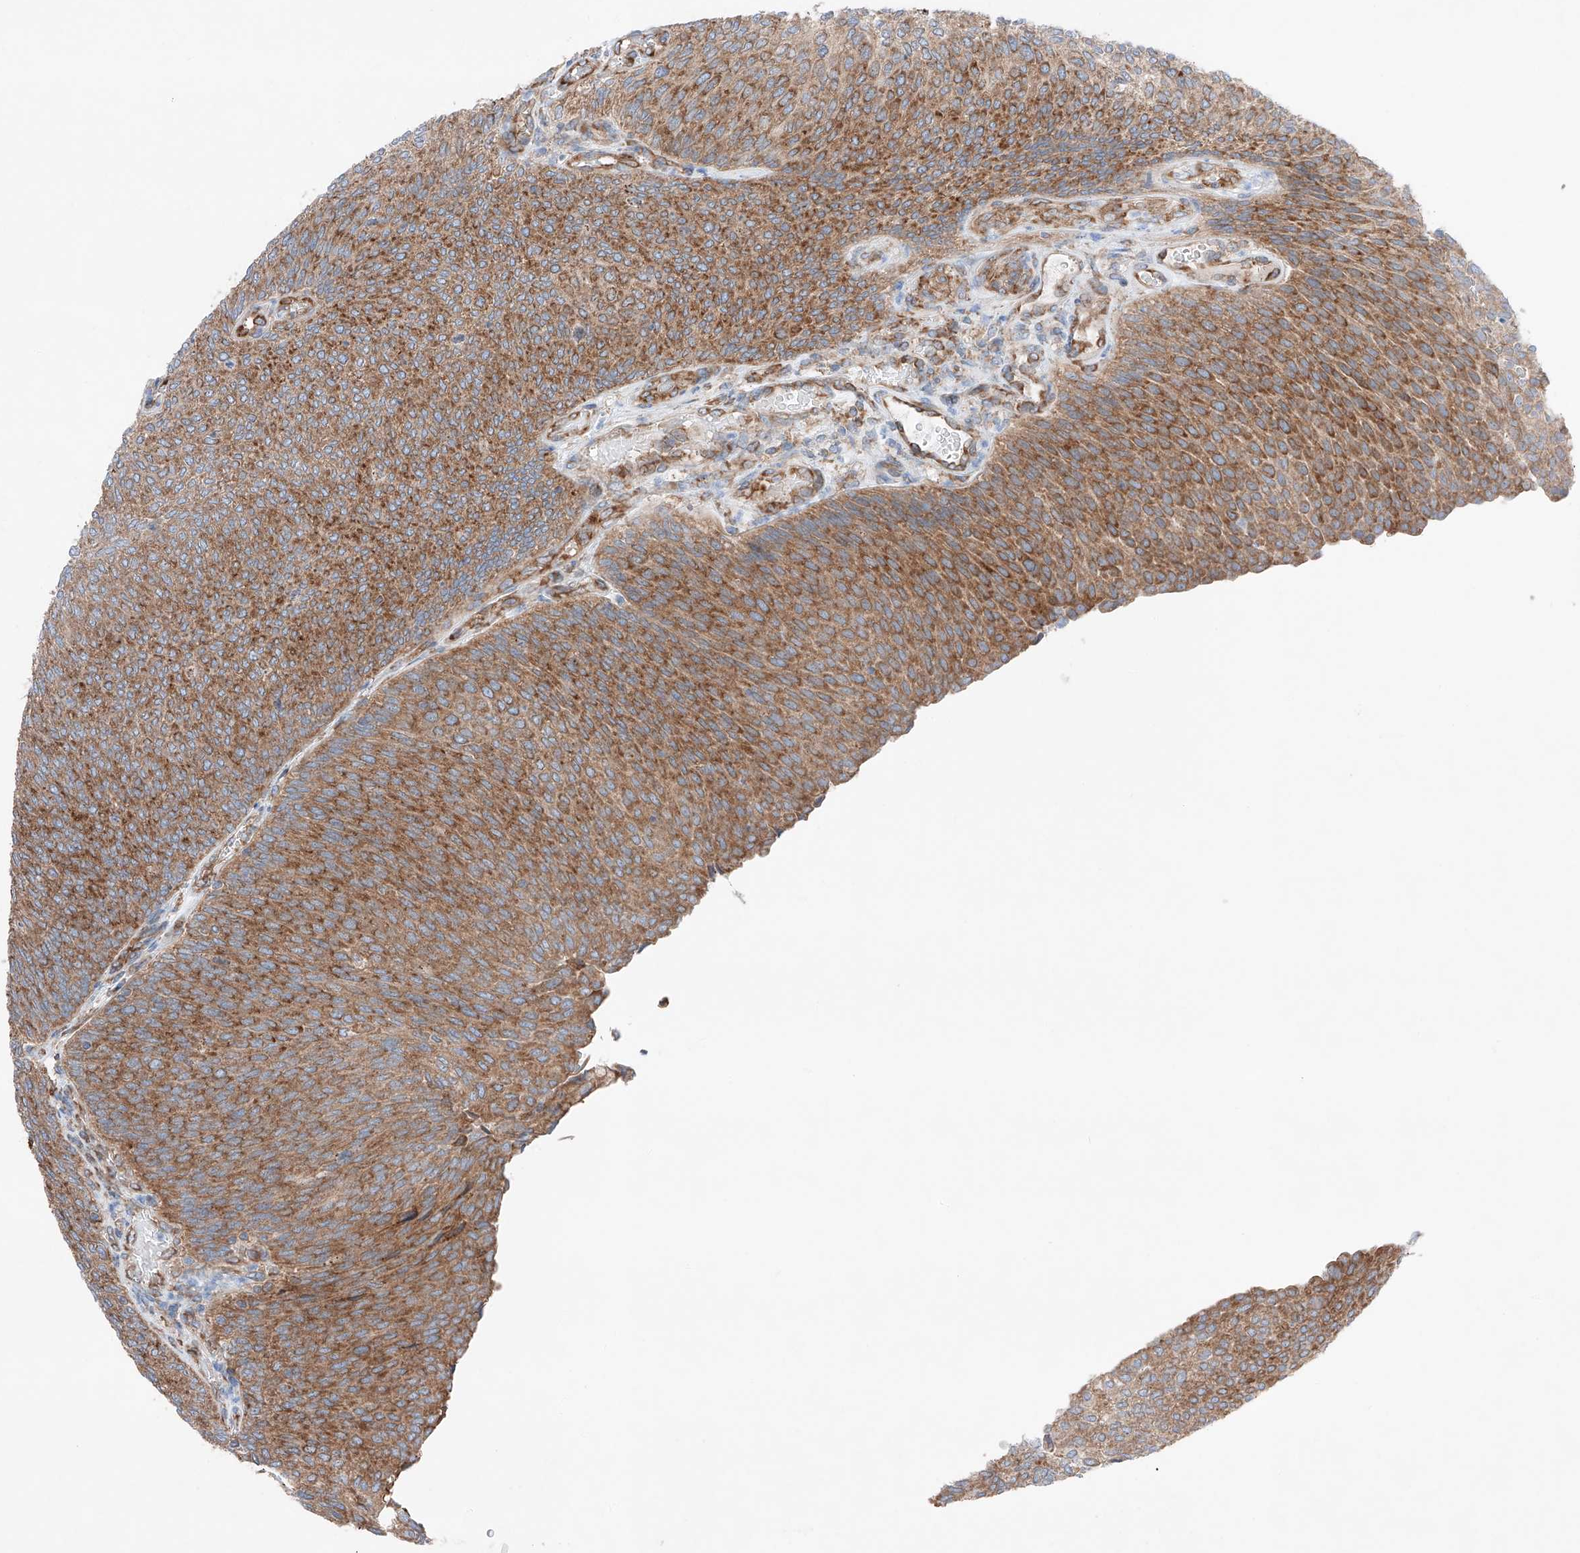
{"staining": {"intensity": "moderate", "quantity": ">75%", "location": "cytoplasmic/membranous"}, "tissue": "urothelial cancer", "cell_type": "Tumor cells", "image_type": "cancer", "snomed": [{"axis": "morphology", "description": "Urothelial carcinoma, Low grade"}, {"axis": "topography", "description": "Urinary bladder"}], "caption": "Immunohistochemistry micrograph of low-grade urothelial carcinoma stained for a protein (brown), which displays medium levels of moderate cytoplasmic/membranous positivity in about >75% of tumor cells.", "gene": "CRELD1", "patient": {"sex": "female", "age": 79}}